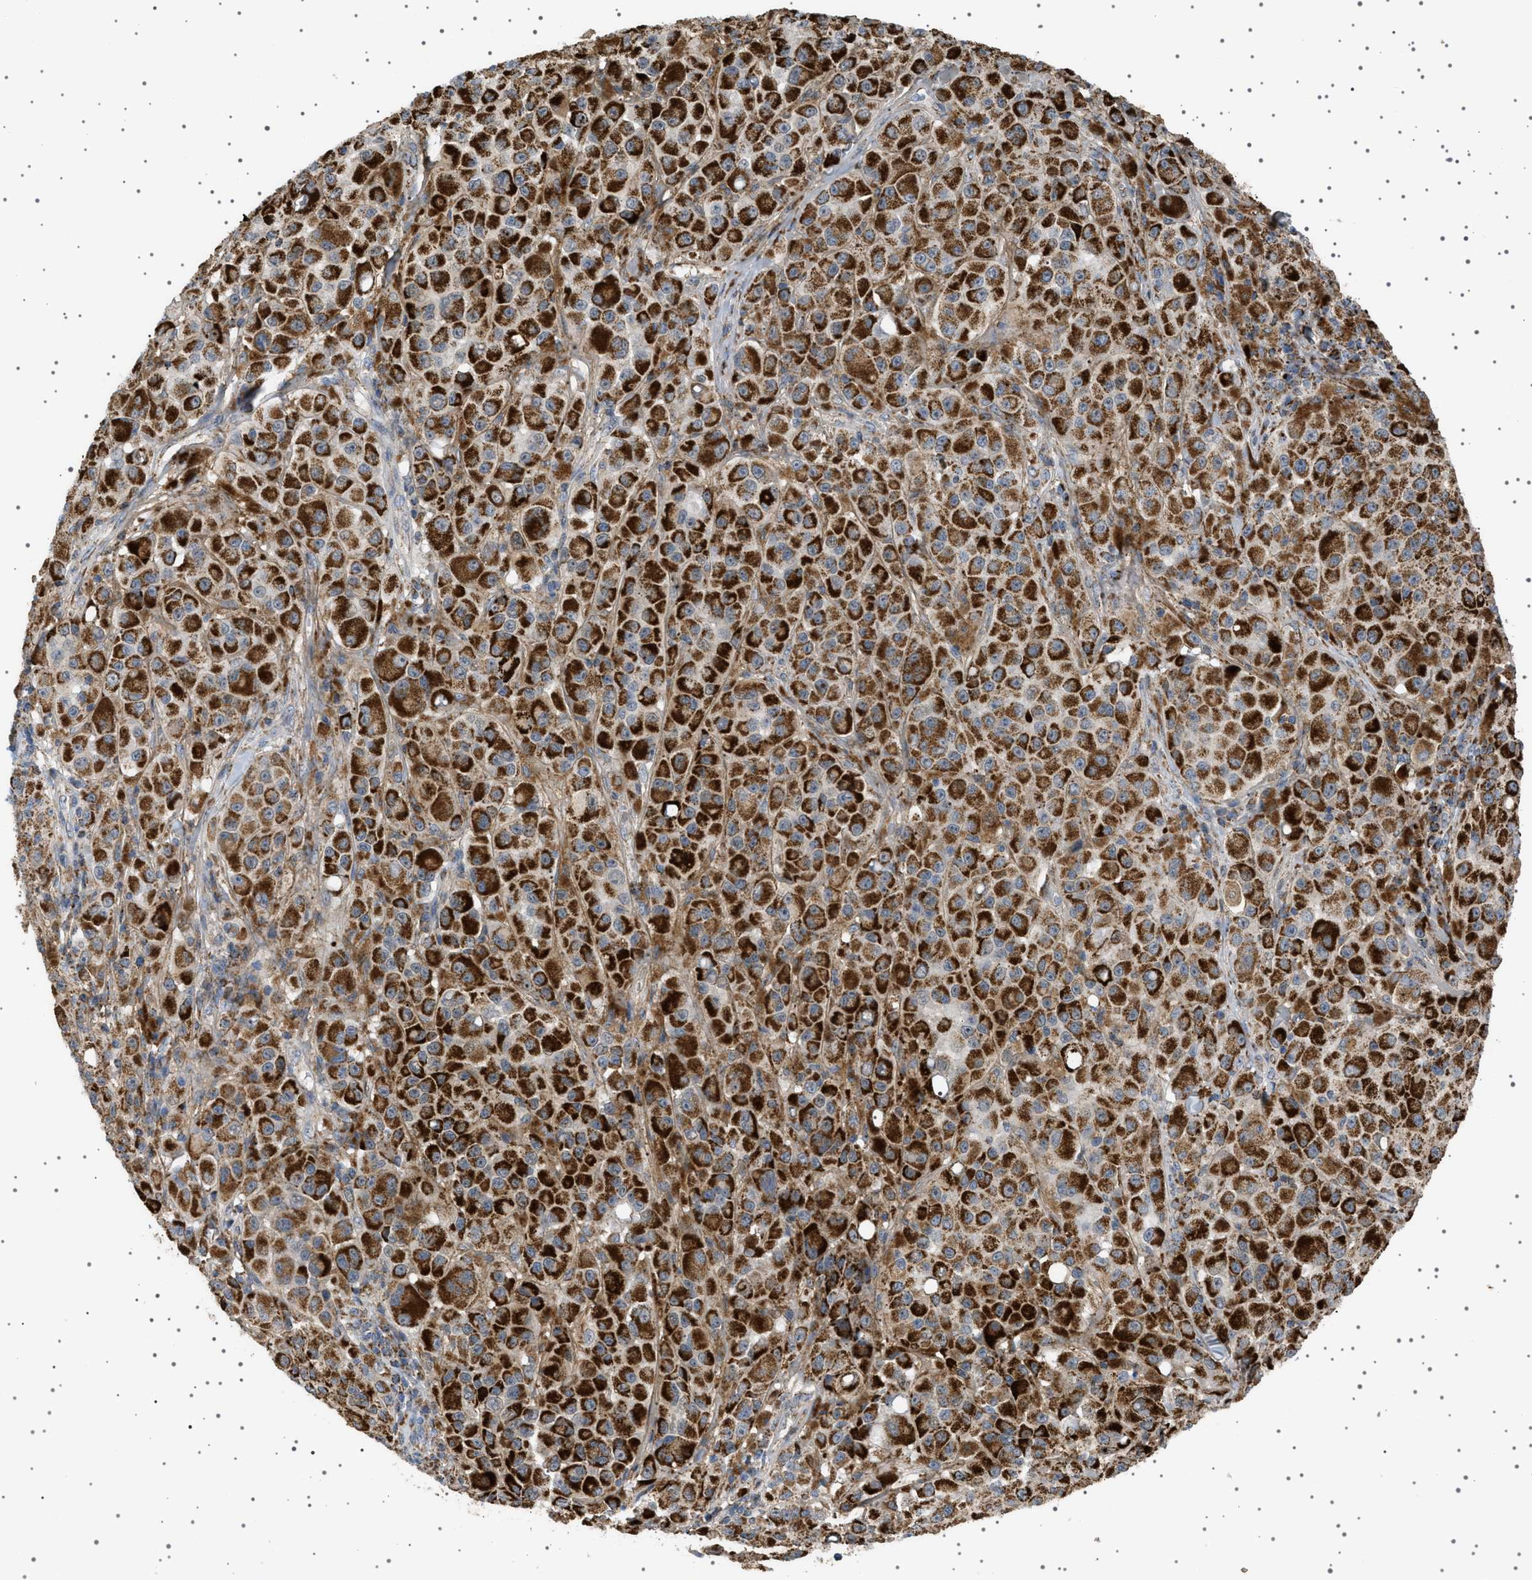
{"staining": {"intensity": "strong", "quantity": ">75%", "location": "cytoplasmic/membranous"}, "tissue": "melanoma", "cell_type": "Tumor cells", "image_type": "cancer", "snomed": [{"axis": "morphology", "description": "Malignant melanoma, NOS"}, {"axis": "topography", "description": "Skin"}], "caption": "Melanoma was stained to show a protein in brown. There is high levels of strong cytoplasmic/membranous expression in about >75% of tumor cells.", "gene": "UBXN8", "patient": {"sex": "male", "age": 84}}